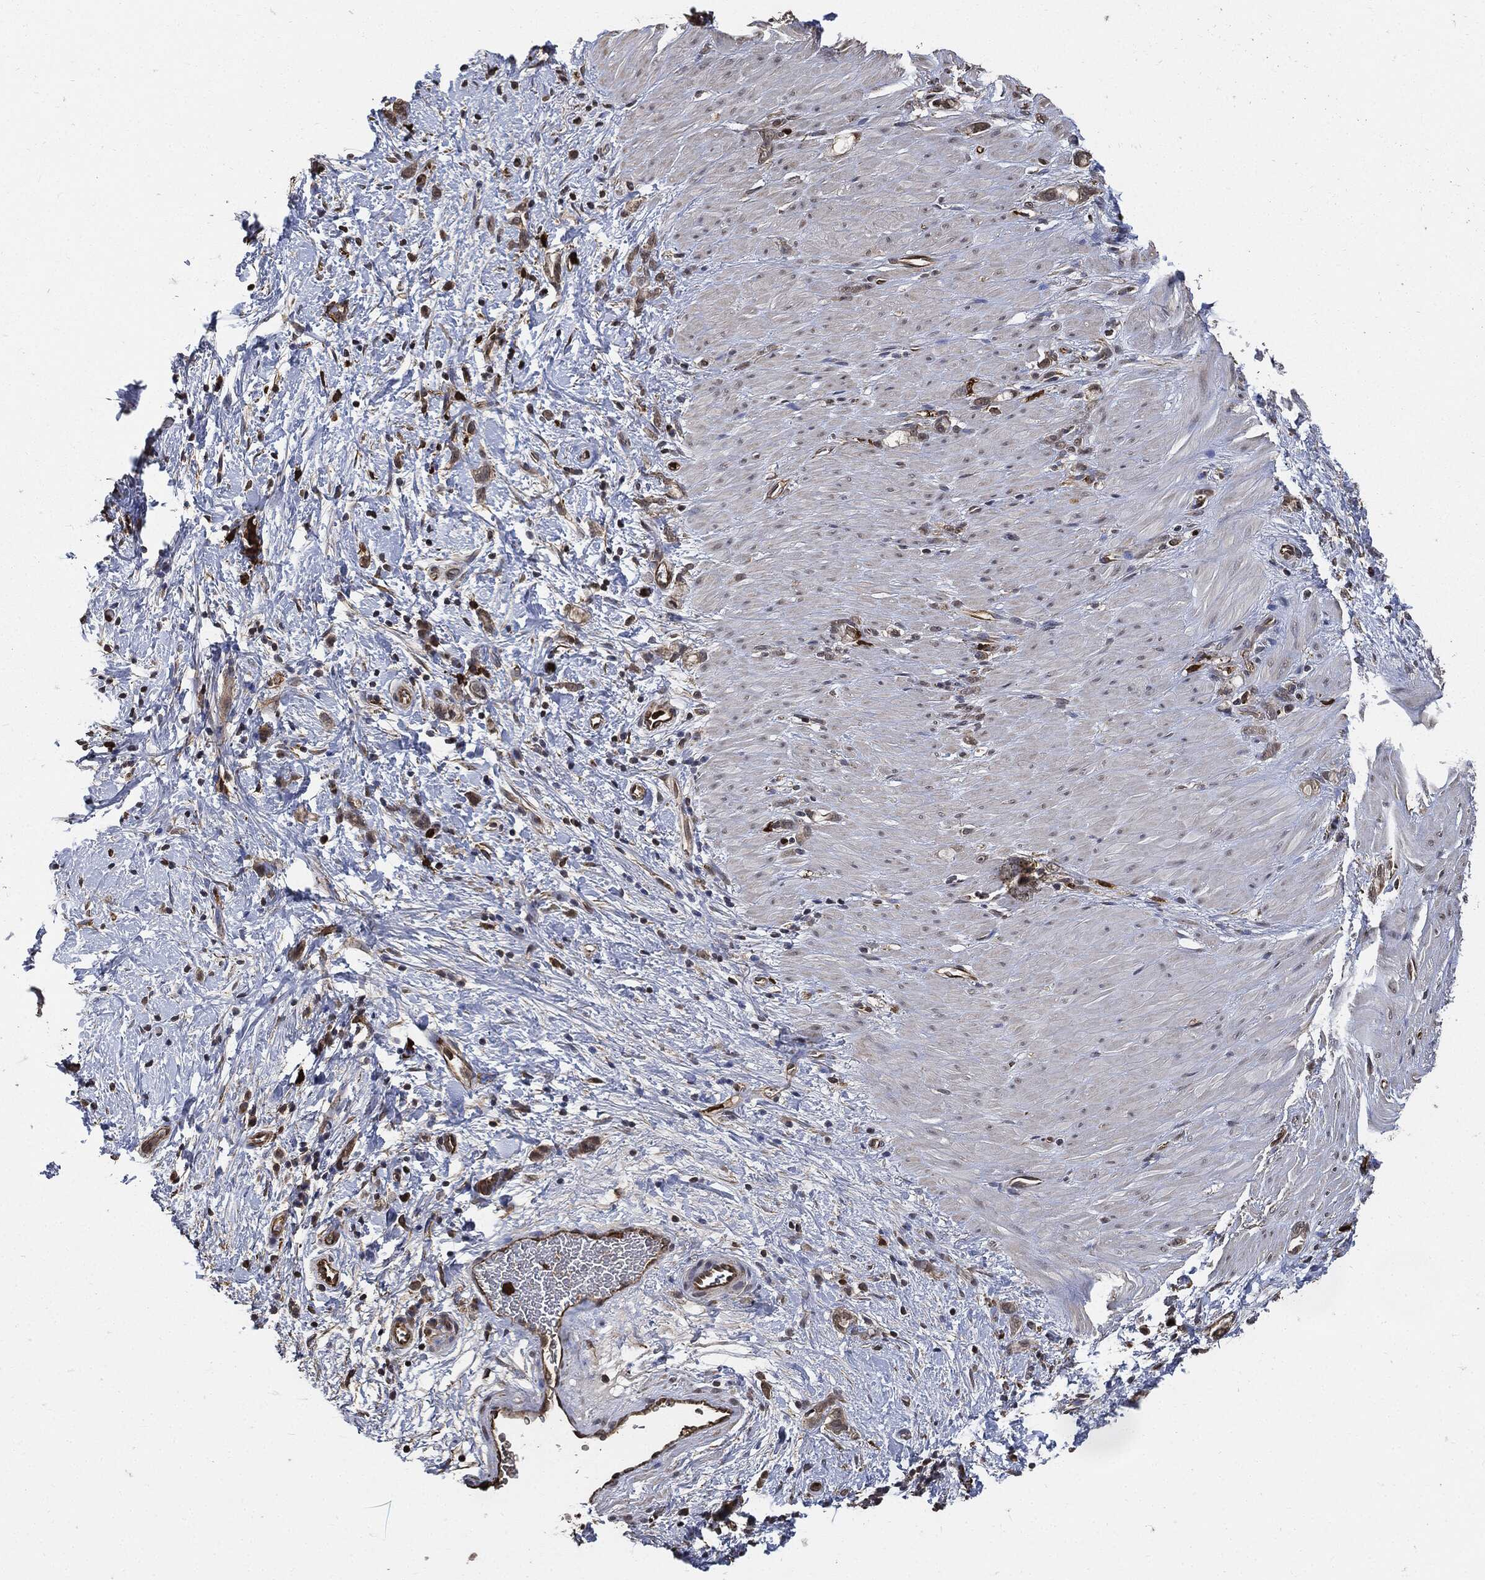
{"staining": {"intensity": "weak", "quantity": "25%-75%", "location": "cytoplasmic/membranous"}, "tissue": "stomach cancer", "cell_type": "Tumor cells", "image_type": "cancer", "snomed": [{"axis": "morphology", "description": "Normal tissue, NOS"}, {"axis": "morphology", "description": "Adenocarcinoma, NOS"}, {"axis": "topography", "description": "Stomach"}], "caption": "Stomach cancer (adenocarcinoma) stained for a protein (brown) displays weak cytoplasmic/membranous positive positivity in about 25%-75% of tumor cells.", "gene": "S100A9", "patient": {"sex": "male", "age": 67}}